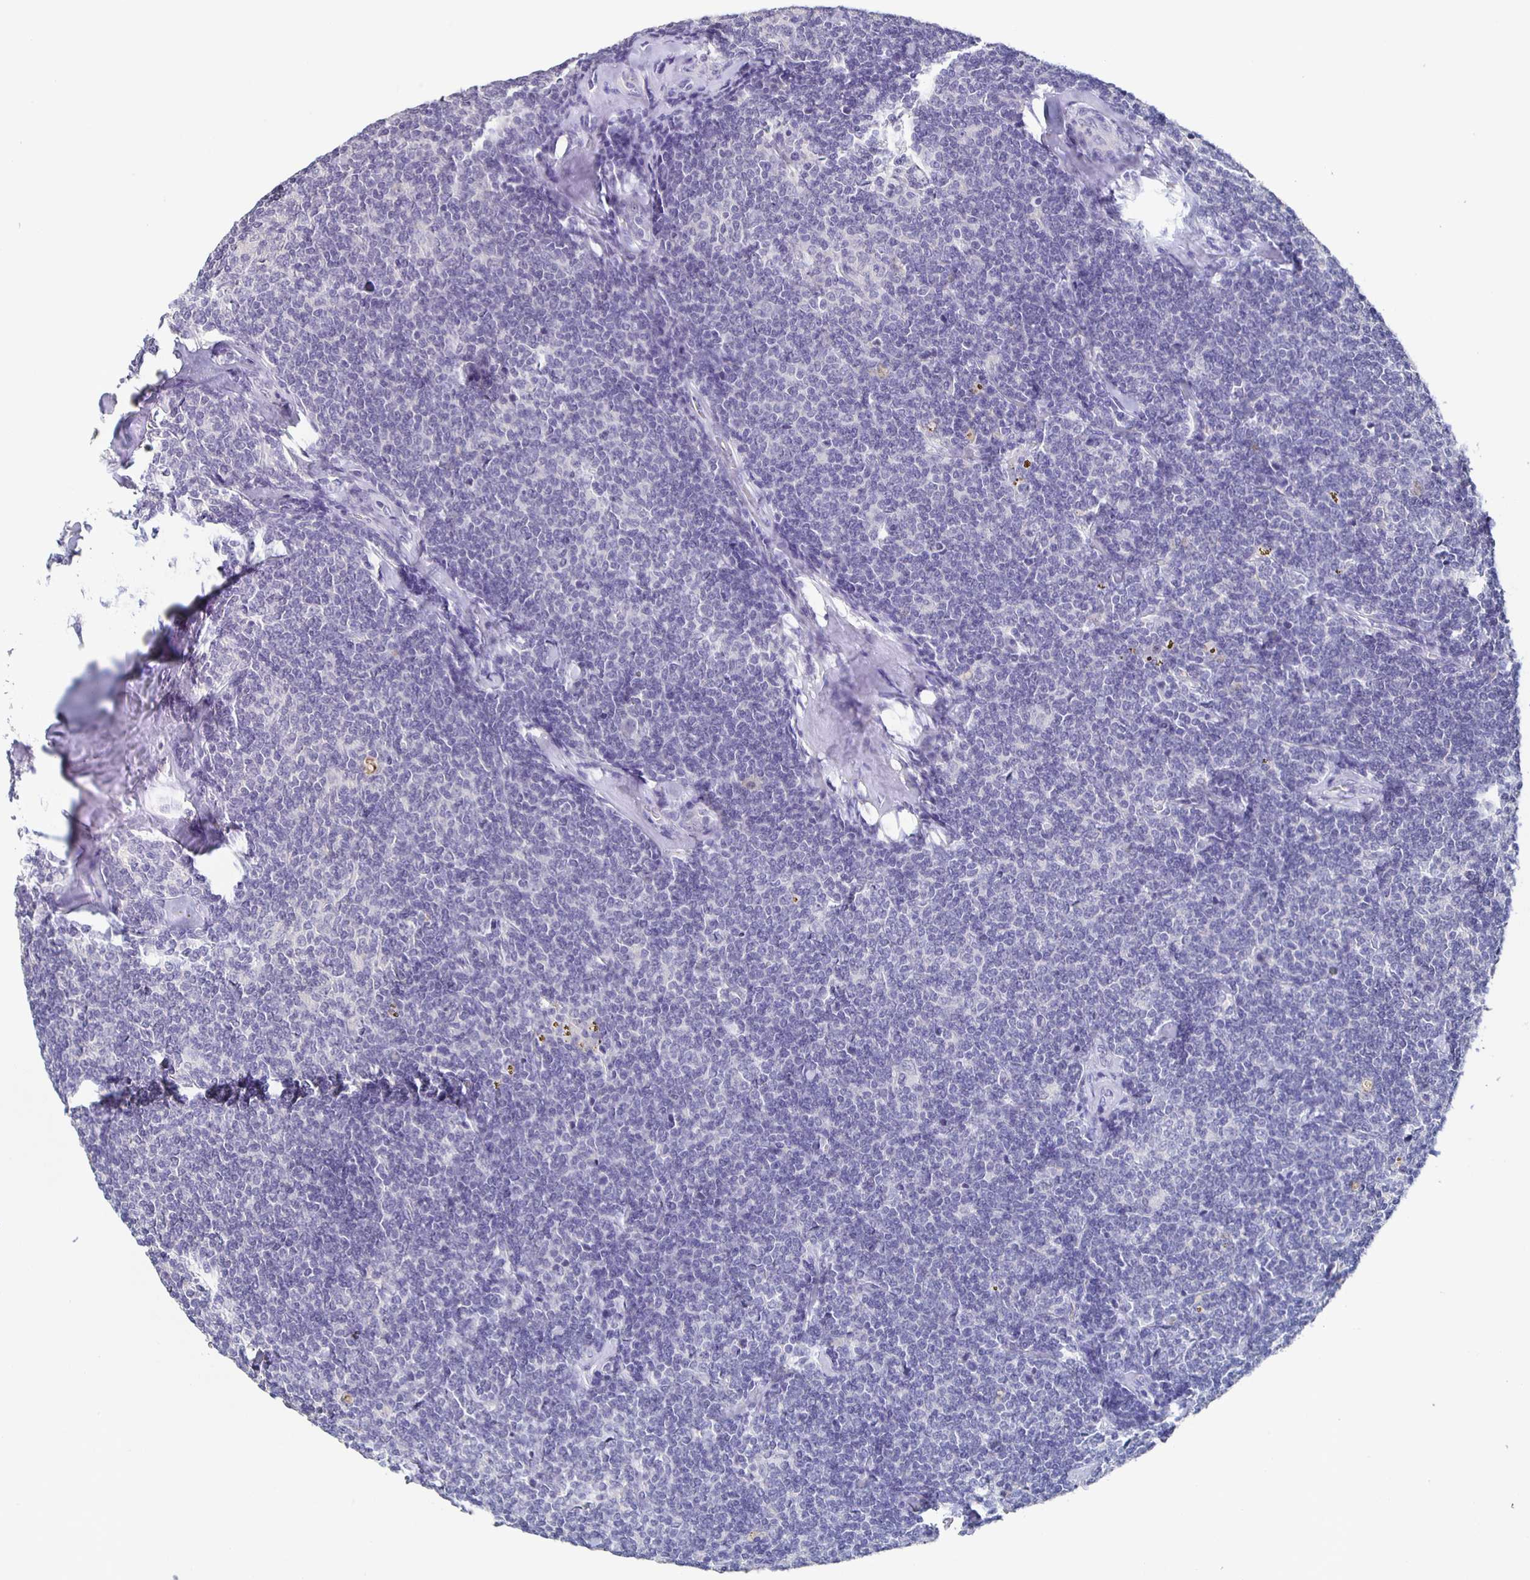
{"staining": {"intensity": "negative", "quantity": "none", "location": "none"}, "tissue": "lymphoma", "cell_type": "Tumor cells", "image_type": "cancer", "snomed": [{"axis": "morphology", "description": "Malignant lymphoma, non-Hodgkin's type, Low grade"}, {"axis": "topography", "description": "Lymph node"}], "caption": "Protein analysis of lymphoma displays no significant expression in tumor cells.", "gene": "CACNA2D2", "patient": {"sex": "female", "age": 56}}